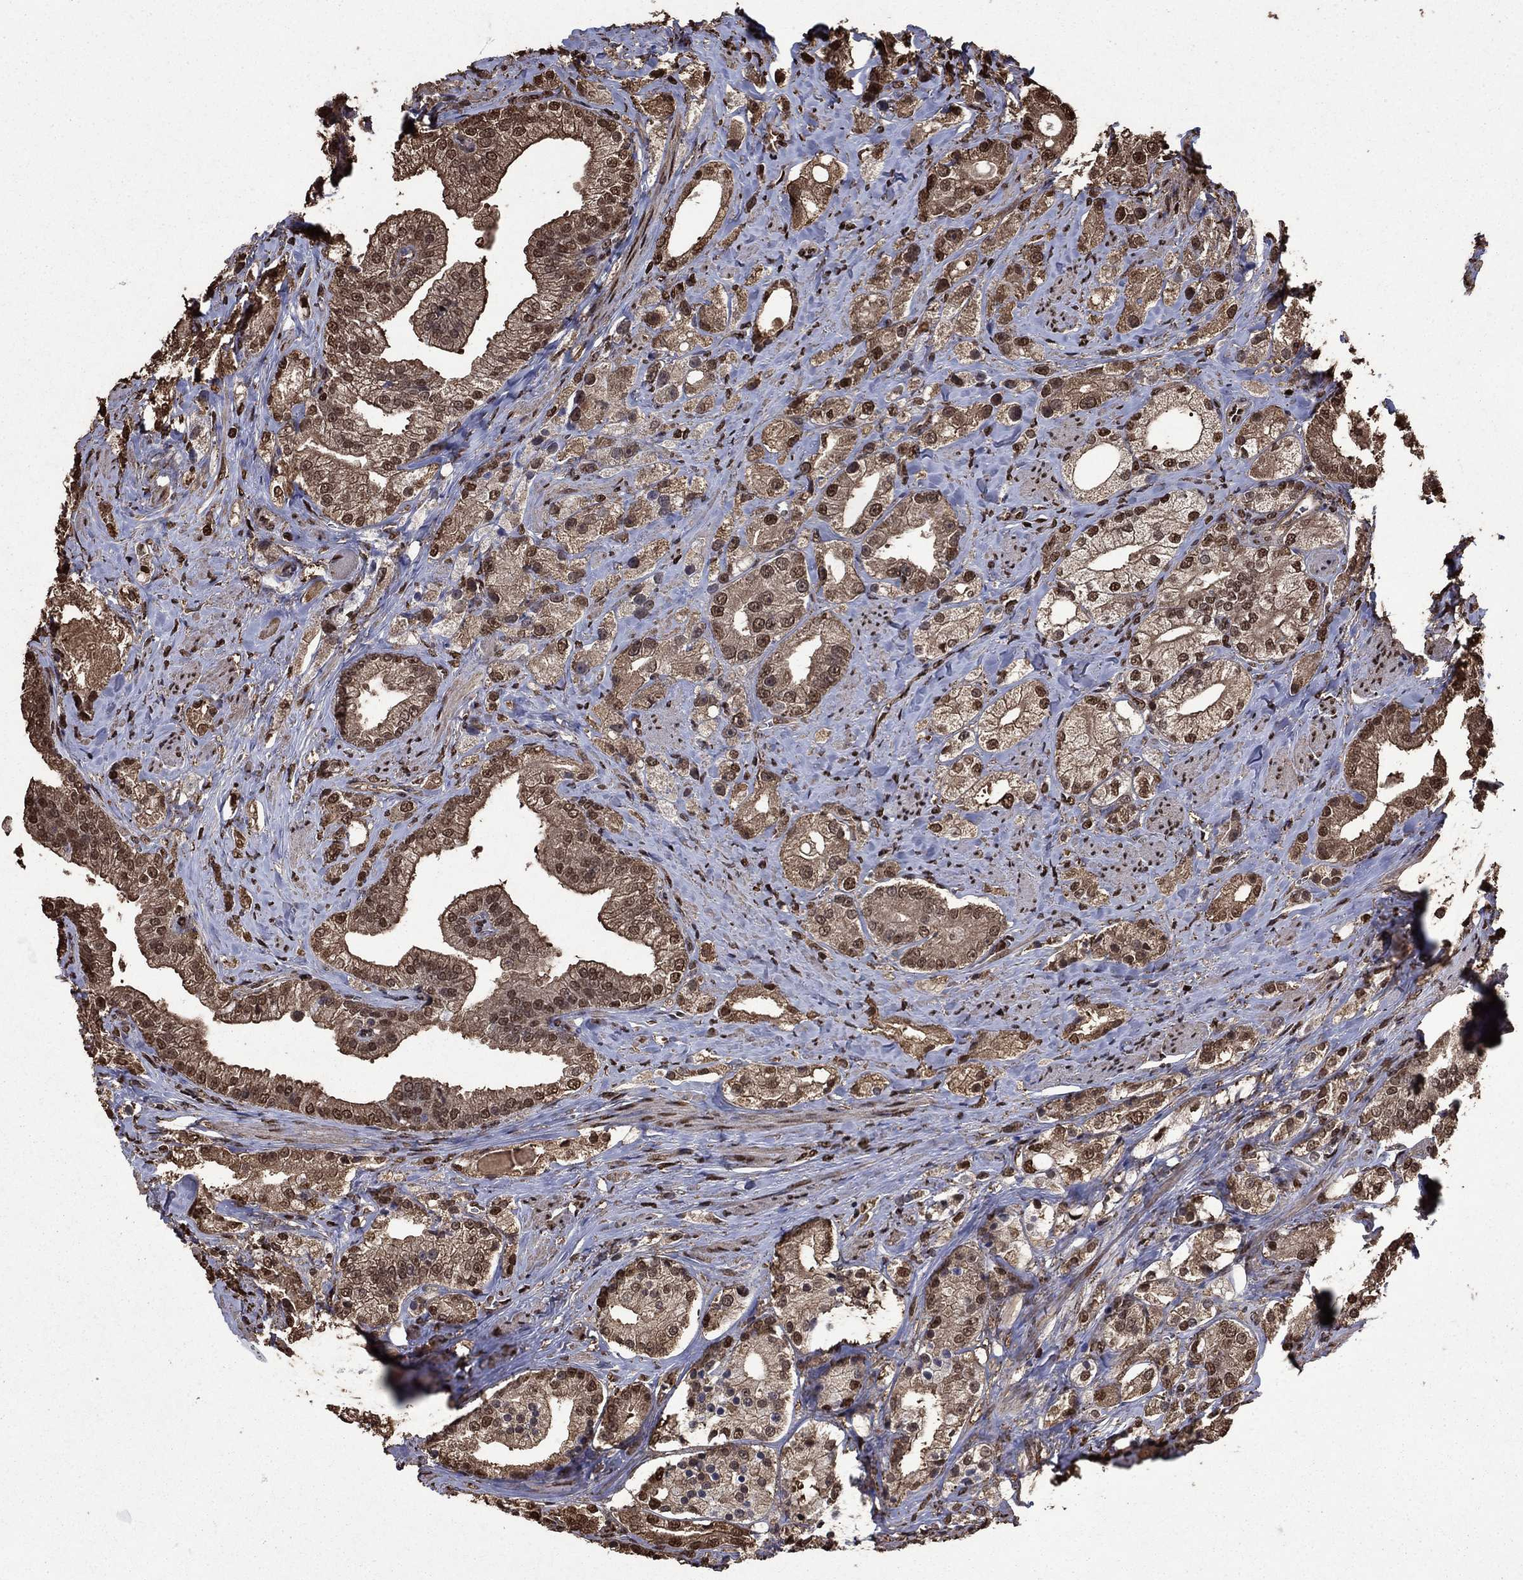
{"staining": {"intensity": "moderate", "quantity": "<25%", "location": "cytoplasmic/membranous,nuclear"}, "tissue": "prostate cancer", "cell_type": "Tumor cells", "image_type": "cancer", "snomed": [{"axis": "morphology", "description": "Adenocarcinoma, NOS"}, {"axis": "topography", "description": "Prostate and seminal vesicle, NOS"}, {"axis": "topography", "description": "Prostate"}], "caption": "A brown stain highlights moderate cytoplasmic/membranous and nuclear expression of a protein in prostate cancer tumor cells. The protein is shown in brown color, while the nuclei are stained blue.", "gene": "GAPDH", "patient": {"sex": "male", "age": 67}}